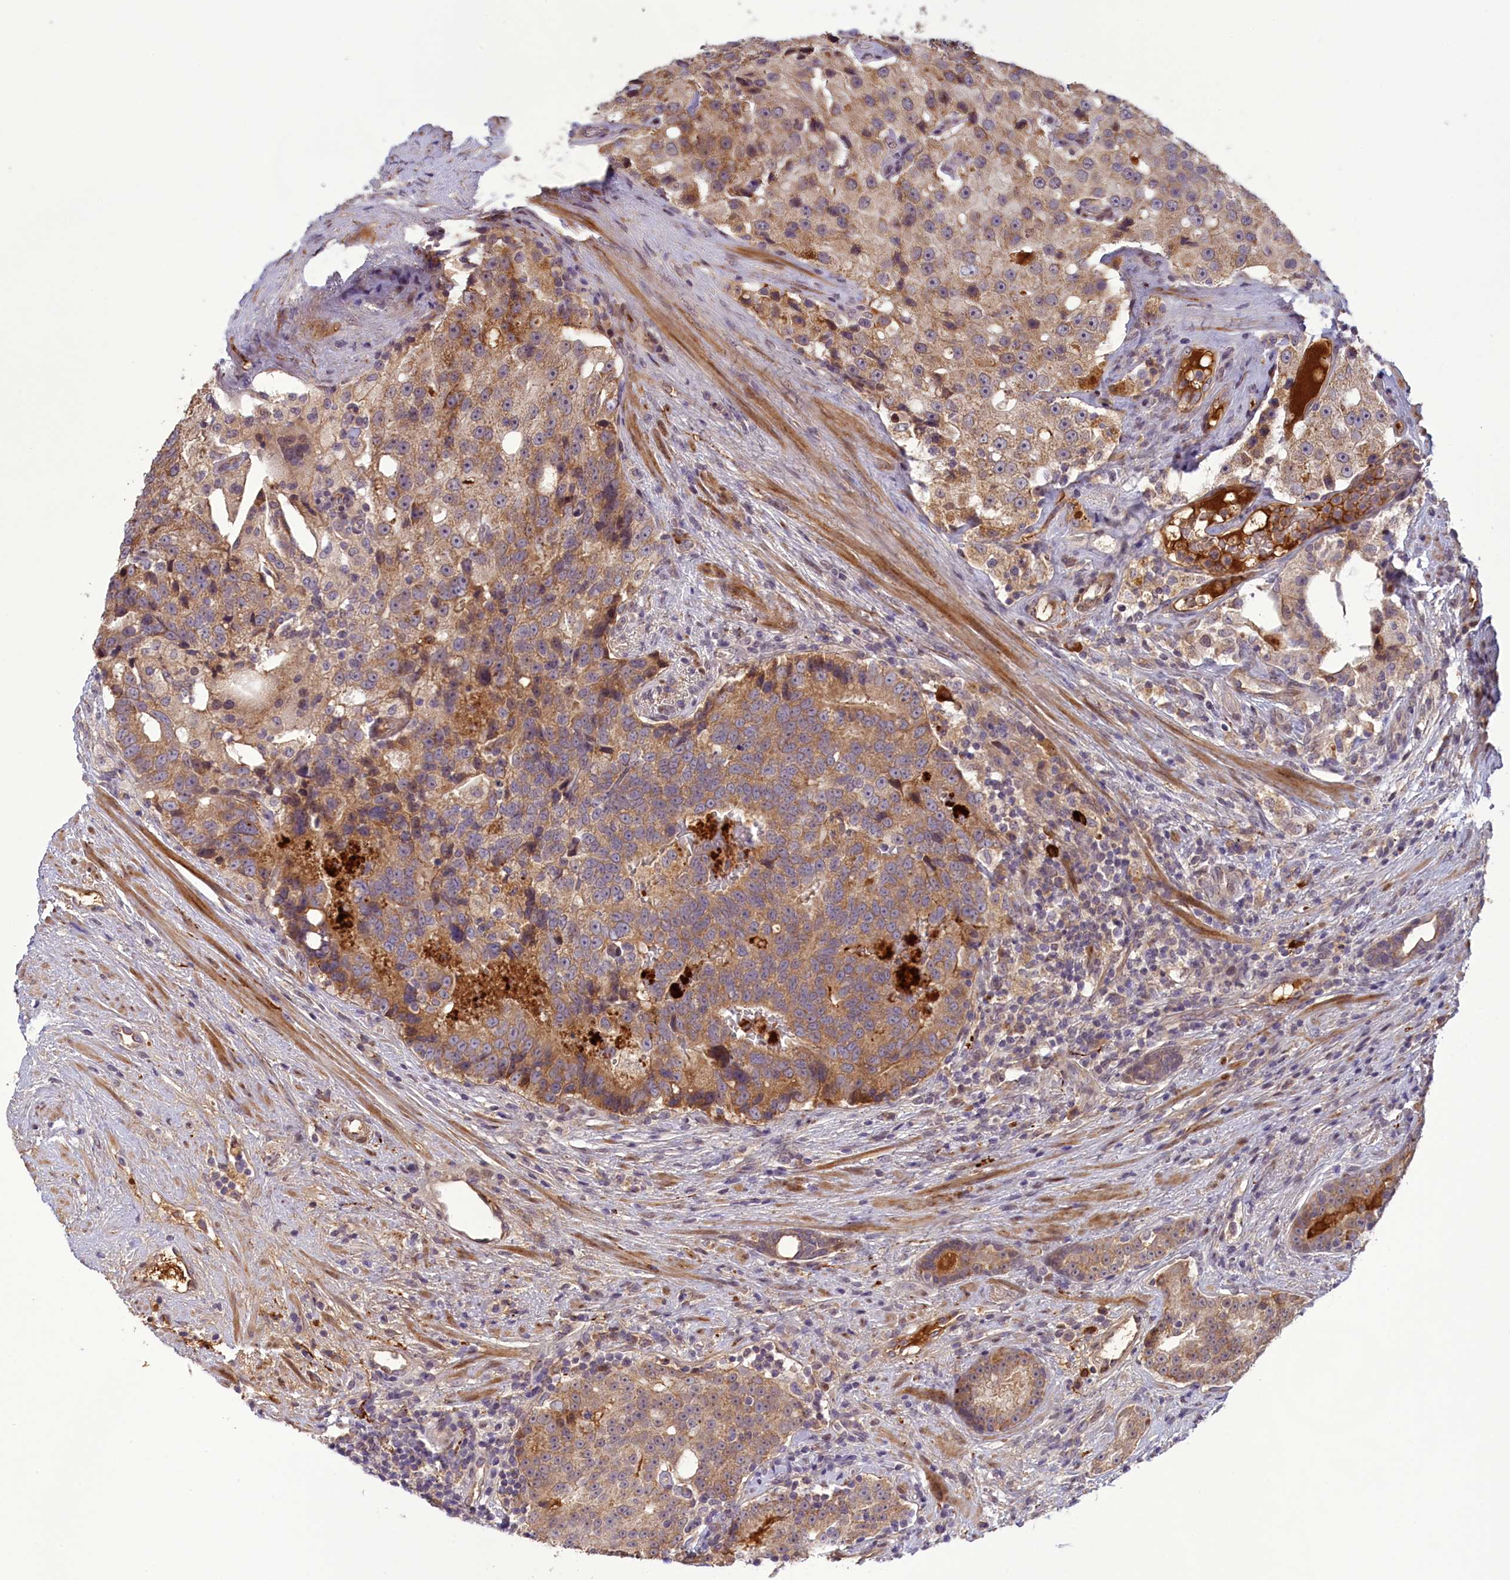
{"staining": {"intensity": "moderate", "quantity": ">75%", "location": "cytoplasmic/membranous"}, "tissue": "prostate cancer", "cell_type": "Tumor cells", "image_type": "cancer", "snomed": [{"axis": "morphology", "description": "Adenocarcinoma, High grade"}, {"axis": "topography", "description": "Prostate"}], "caption": "Prostate high-grade adenocarcinoma was stained to show a protein in brown. There is medium levels of moderate cytoplasmic/membranous expression in approximately >75% of tumor cells. The protein is stained brown, and the nuclei are stained in blue (DAB (3,3'-diaminobenzidine) IHC with brightfield microscopy, high magnification).", "gene": "RRAD", "patient": {"sex": "male", "age": 70}}